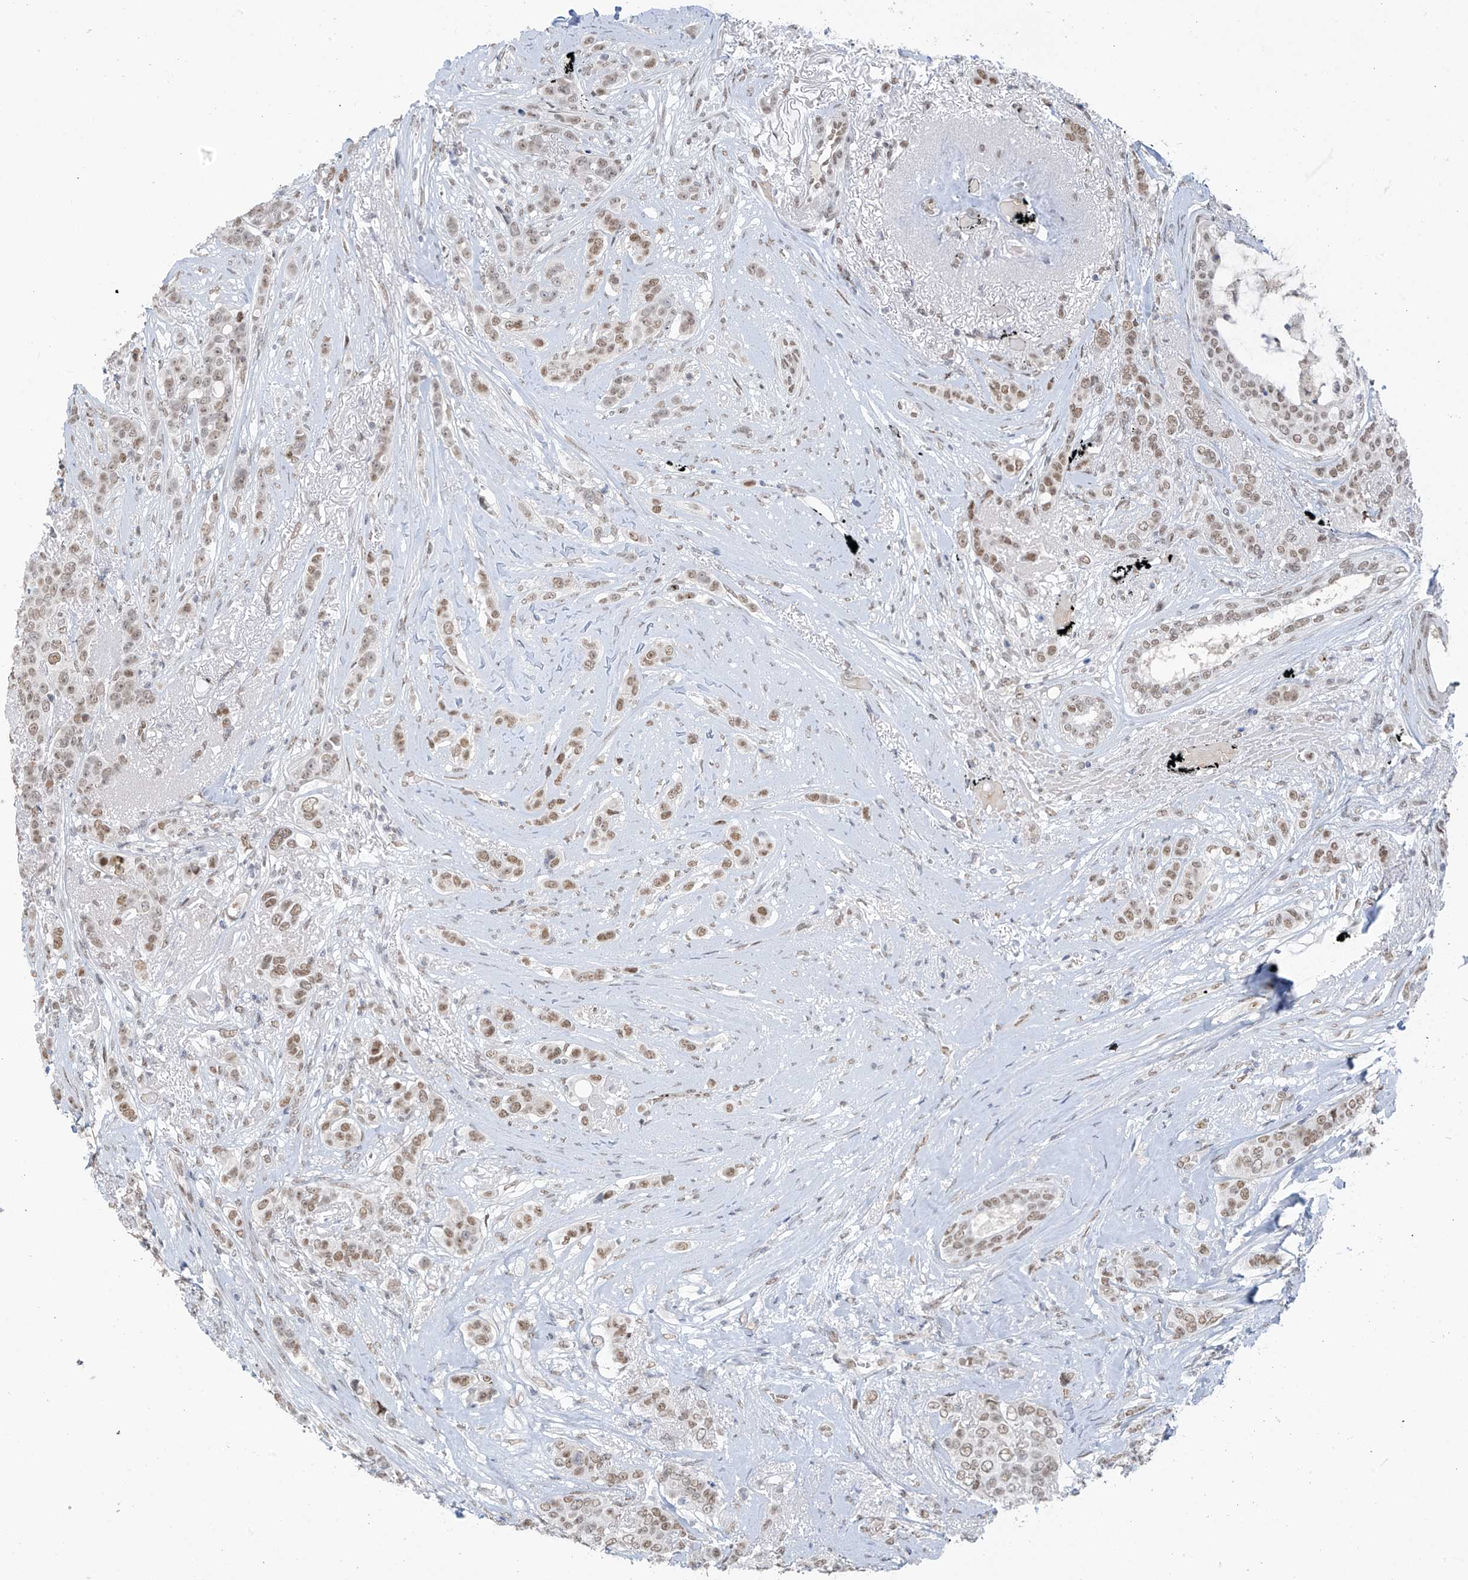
{"staining": {"intensity": "moderate", "quantity": ">75%", "location": "nuclear"}, "tissue": "breast cancer", "cell_type": "Tumor cells", "image_type": "cancer", "snomed": [{"axis": "morphology", "description": "Lobular carcinoma"}, {"axis": "topography", "description": "Breast"}], "caption": "DAB (3,3'-diaminobenzidine) immunohistochemical staining of human breast cancer (lobular carcinoma) reveals moderate nuclear protein staining in about >75% of tumor cells. (Stains: DAB in brown, nuclei in blue, Microscopy: brightfield microscopy at high magnification).", "gene": "MCM9", "patient": {"sex": "female", "age": 51}}